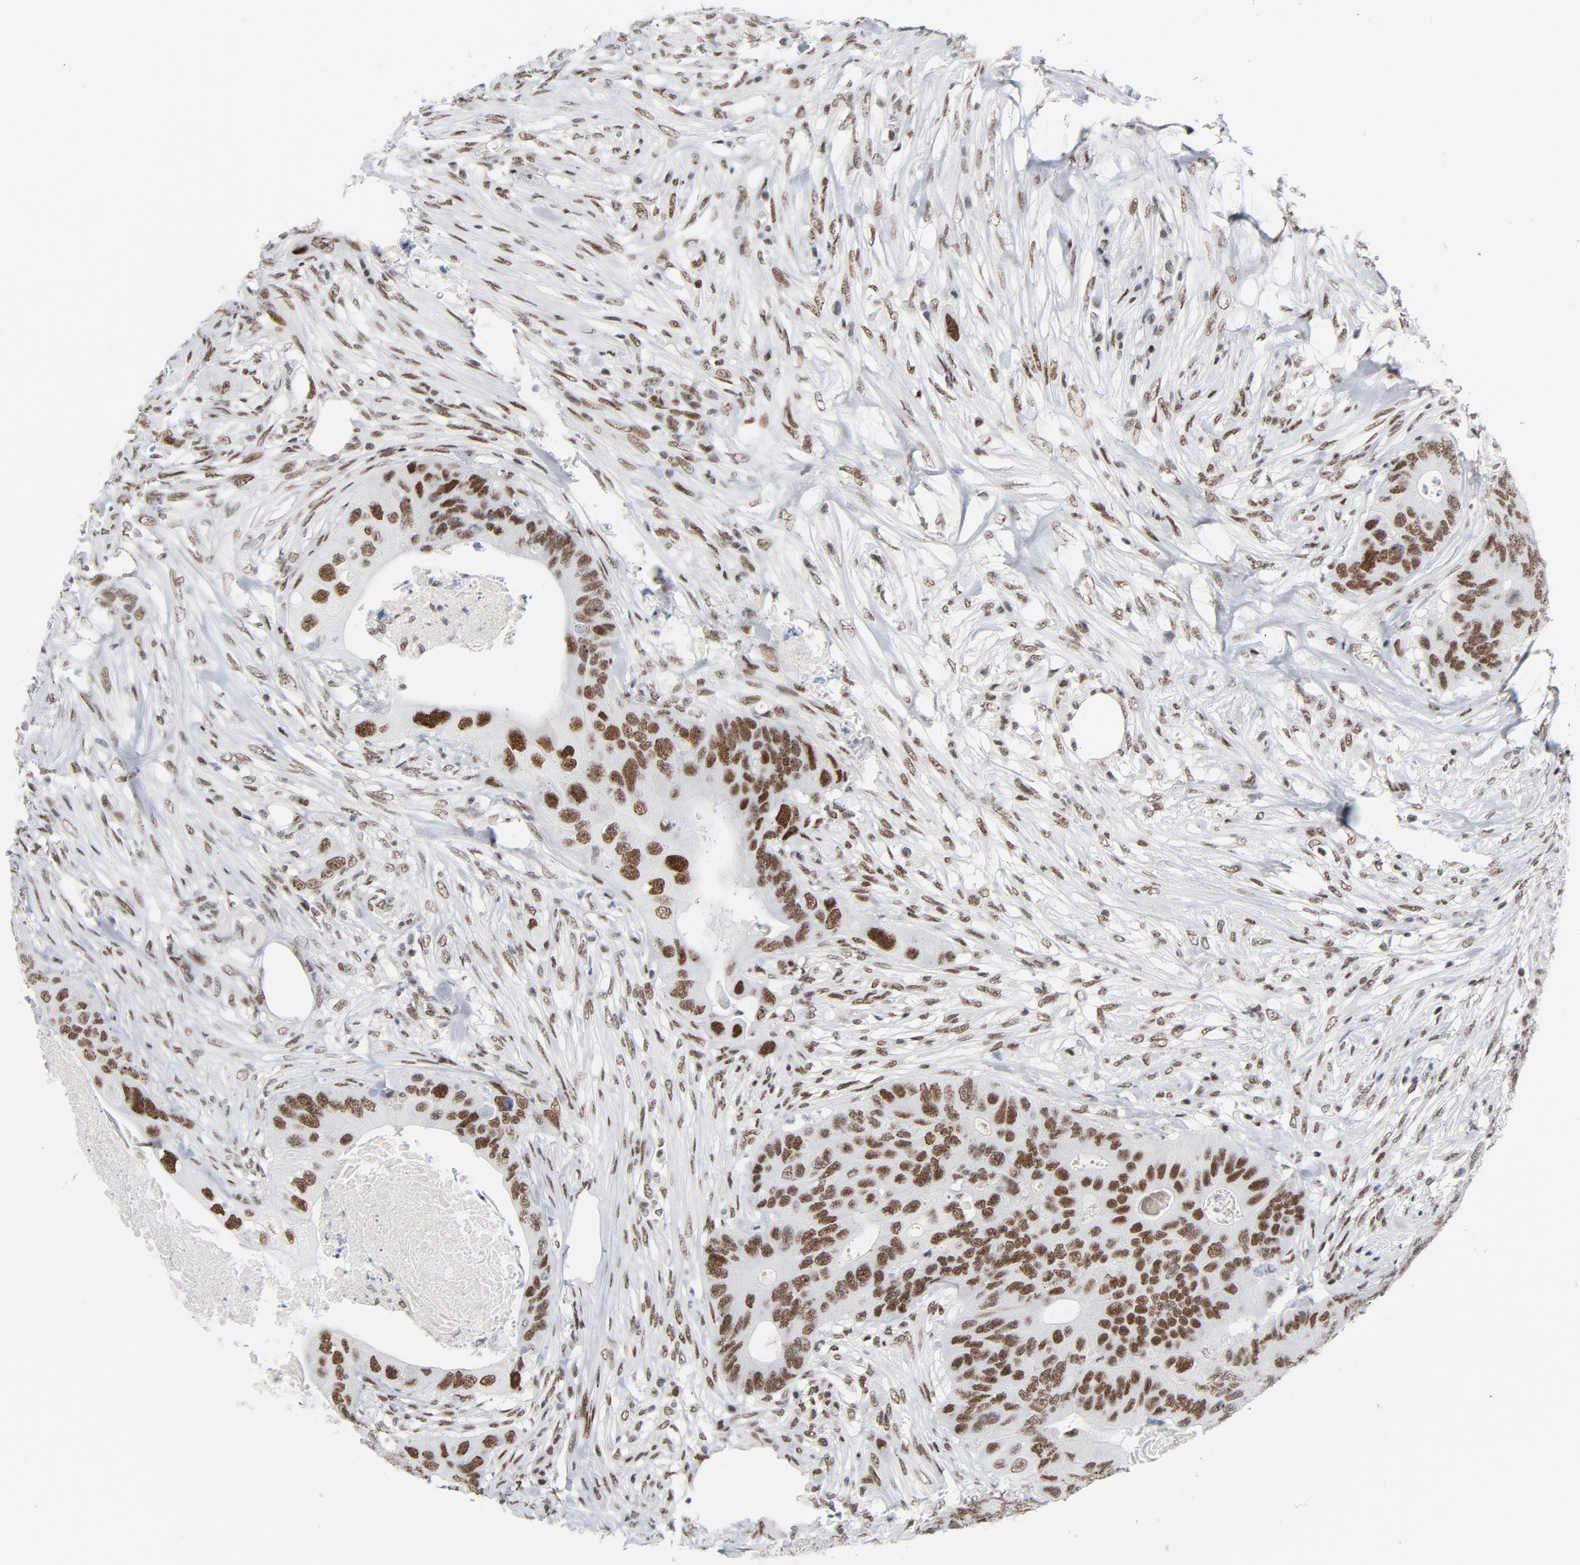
{"staining": {"intensity": "moderate", "quantity": ">75%", "location": "nuclear"}, "tissue": "colorectal cancer", "cell_type": "Tumor cells", "image_type": "cancer", "snomed": [{"axis": "morphology", "description": "Adenocarcinoma, NOS"}, {"axis": "topography", "description": "Colon"}], "caption": "A high-resolution histopathology image shows immunohistochemistry (IHC) staining of colorectal cancer (adenocarcinoma), which reveals moderate nuclear positivity in approximately >75% of tumor cells.", "gene": "HSF1", "patient": {"sex": "male", "age": 71}}